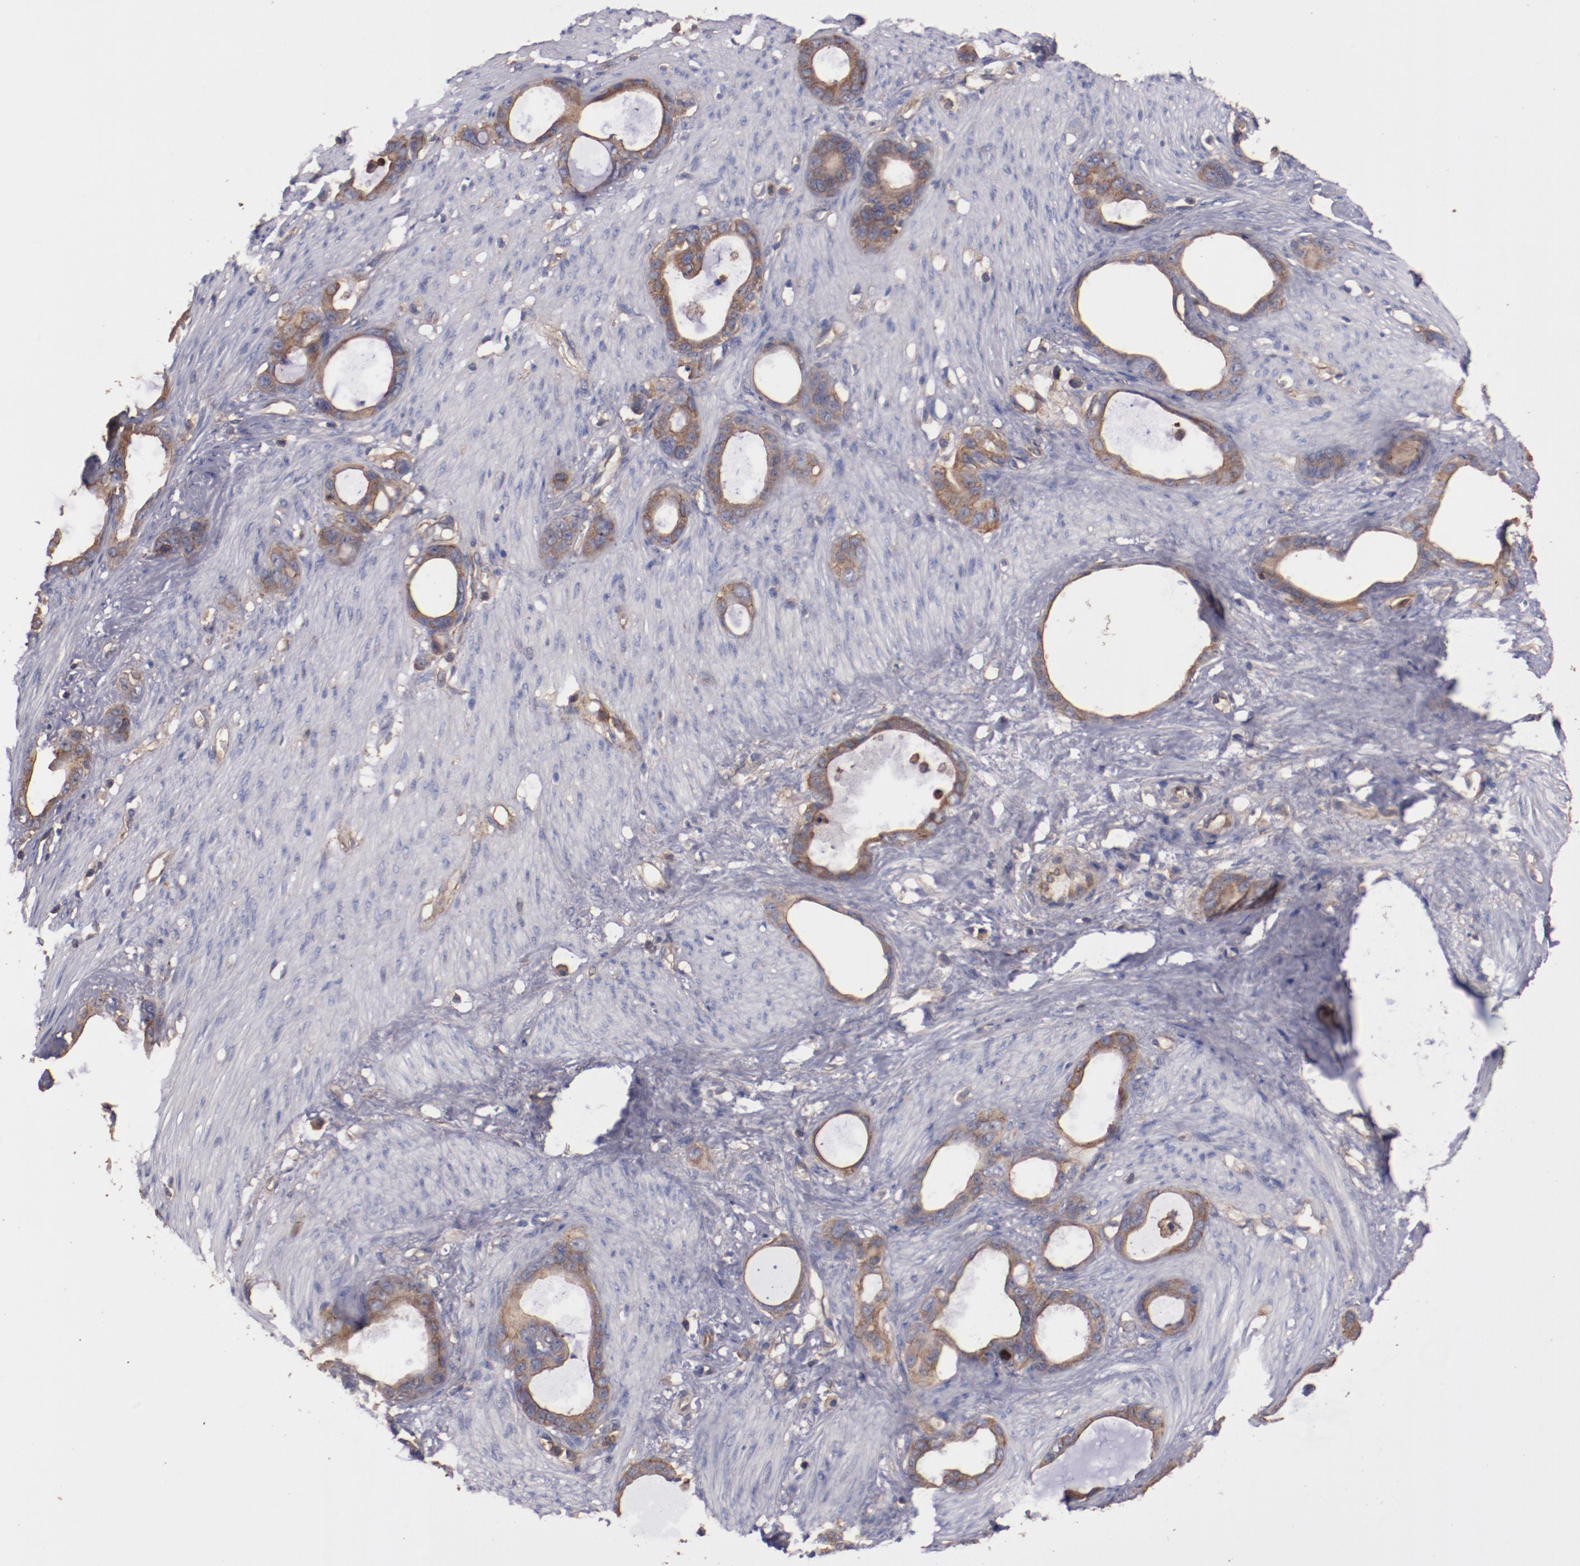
{"staining": {"intensity": "moderate", "quantity": ">75%", "location": "cytoplasmic/membranous"}, "tissue": "stomach cancer", "cell_type": "Tumor cells", "image_type": "cancer", "snomed": [{"axis": "morphology", "description": "Adenocarcinoma, NOS"}, {"axis": "topography", "description": "Stomach"}], "caption": "DAB (3,3'-diaminobenzidine) immunohistochemical staining of human adenocarcinoma (stomach) shows moderate cytoplasmic/membranous protein expression in approximately >75% of tumor cells.", "gene": "TMOD3", "patient": {"sex": "female", "age": 75}}